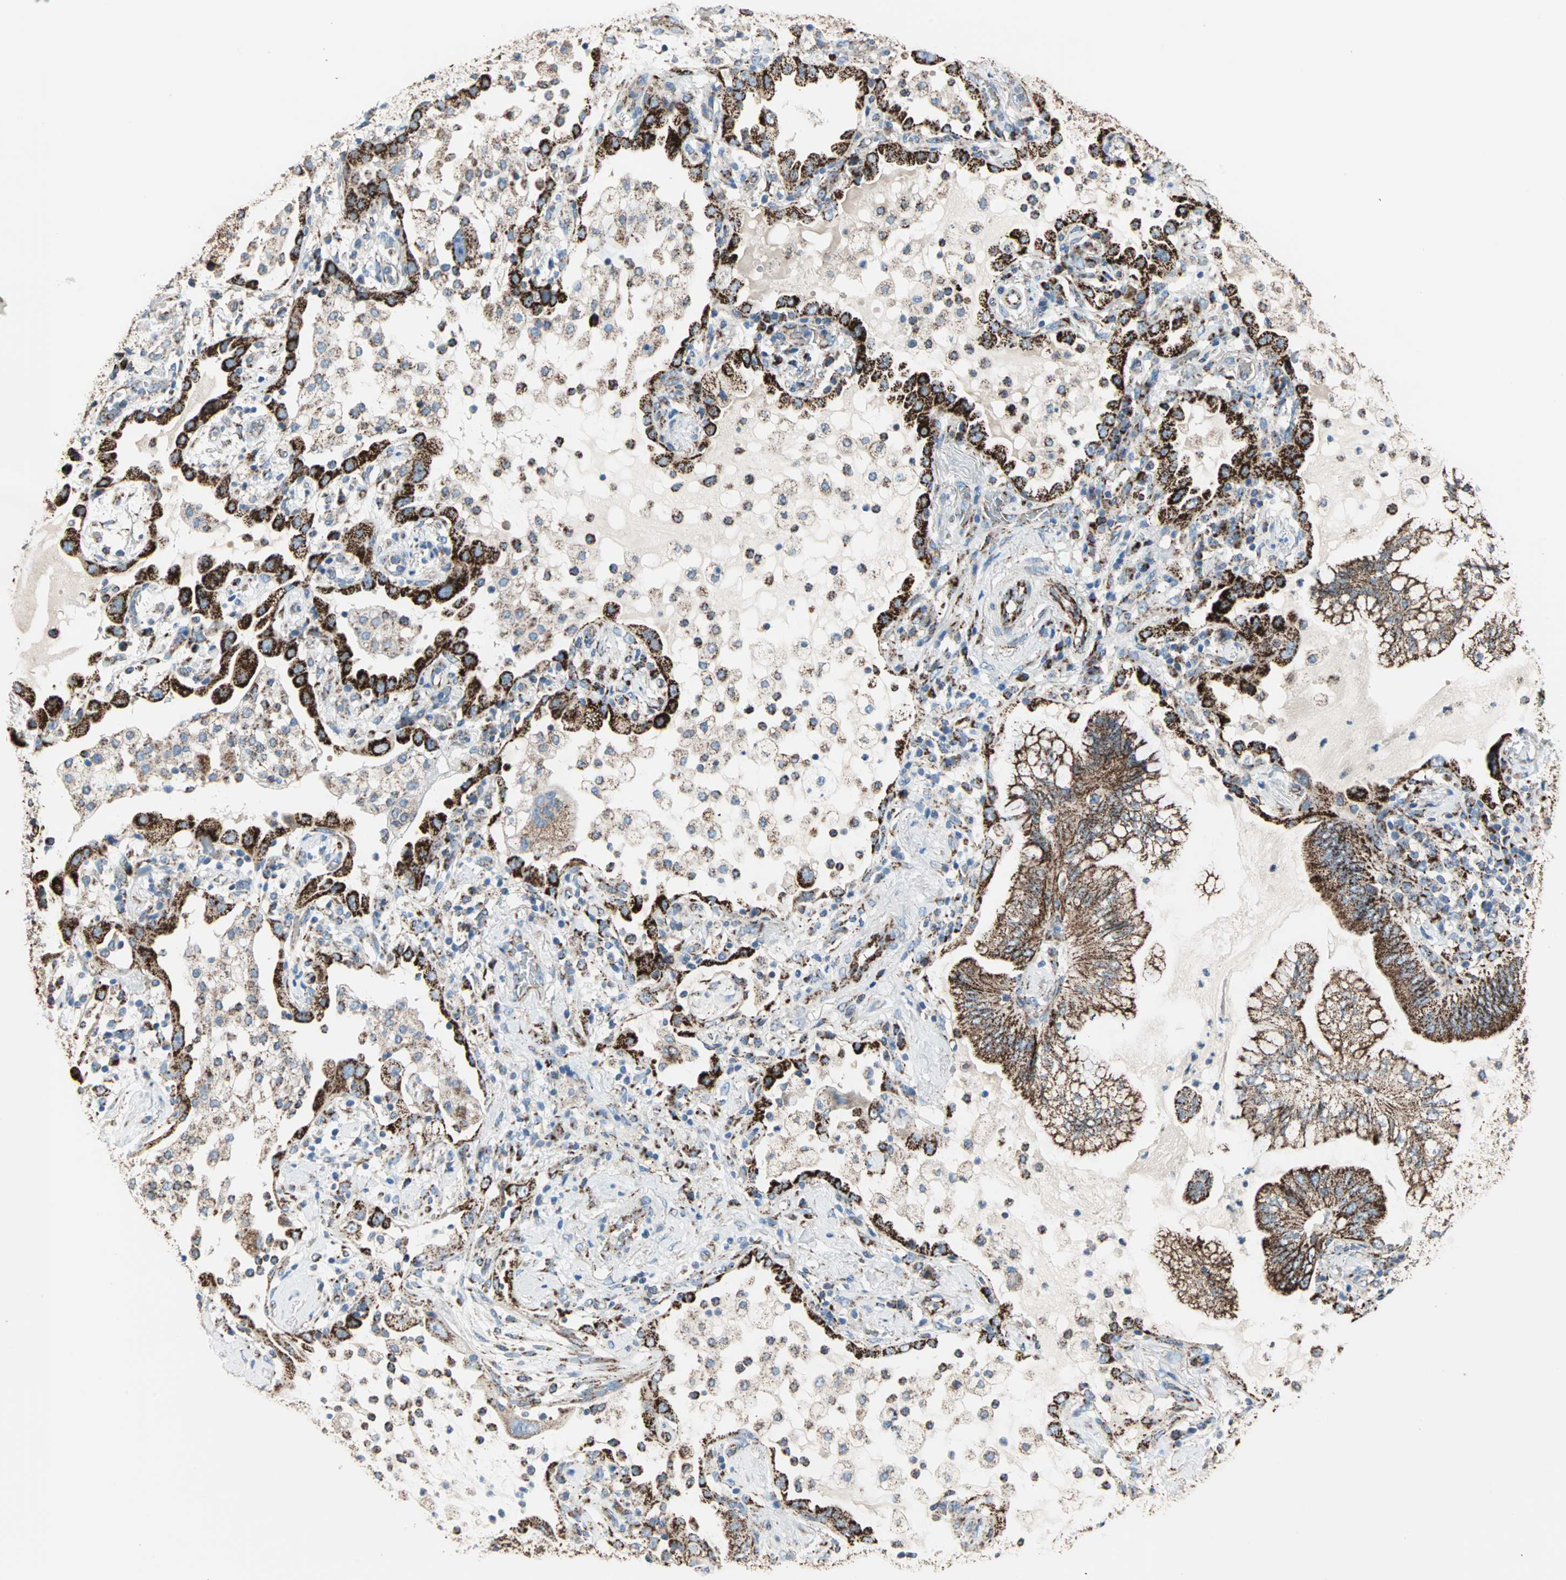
{"staining": {"intensity": "strong", "quantity": ">75%", "location": "cytoplasmic/membranous"}, "tissue": "lung cancer", "cell_type": "Tumor cells", "image_type": "cancer", "snomed": [{"axis": "morphology", "description": "Normal tissue, NOS"}, {"axis": "morphology", "description": "Adenocarcinoma, NOS"}, {"axis": "topography", "description": "Bronchus"}, {"axis": "topography", "description": "Lung"}], "caption": "Immunohistochemical staining of human lung adenocarcinoma demonstrates strong cytoplasmic/membranous protein staining in approximately >75% of tumor cells. (DAB (3,3'-diaminobenzidine) = brown stain, brightfield microscopy at high magnification).", "gene": "TST", "patient": {"sex": "female", "age": 70}}